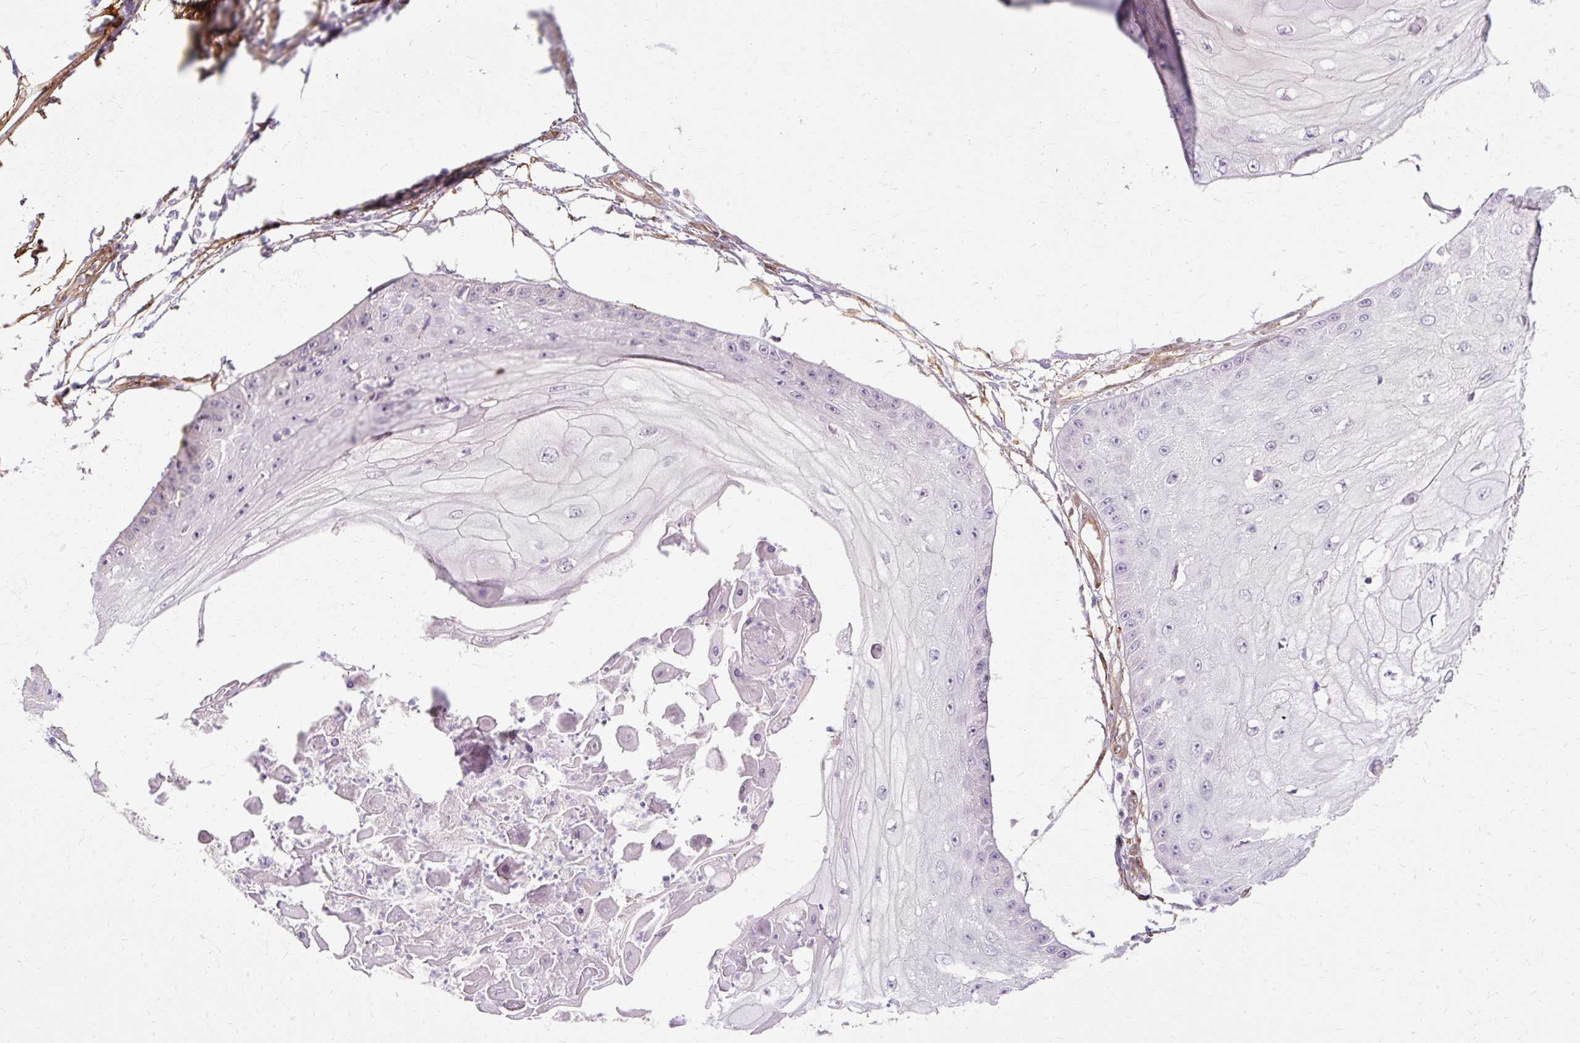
{"staining": {"intensity": "negative", "quantity": "none", "location": "none"}, "tissue": "skin cancer", "cell_type": "Tumor cells", "image_type": "cancer", "snomed": [{"axis": "morphology", "description": "Squamous cell carcinoma, NOS"}, {"axis": "topography", "description": "Skin"}], "caption": "High power microscopy micrograph of an immunohistochemistry (IHC) image of skin cancer (squamous cell carcinoma), revealing no significant staining in tumor cells.", "gene": "CNN3", "patient": {"sex": "male", "age": 70}}